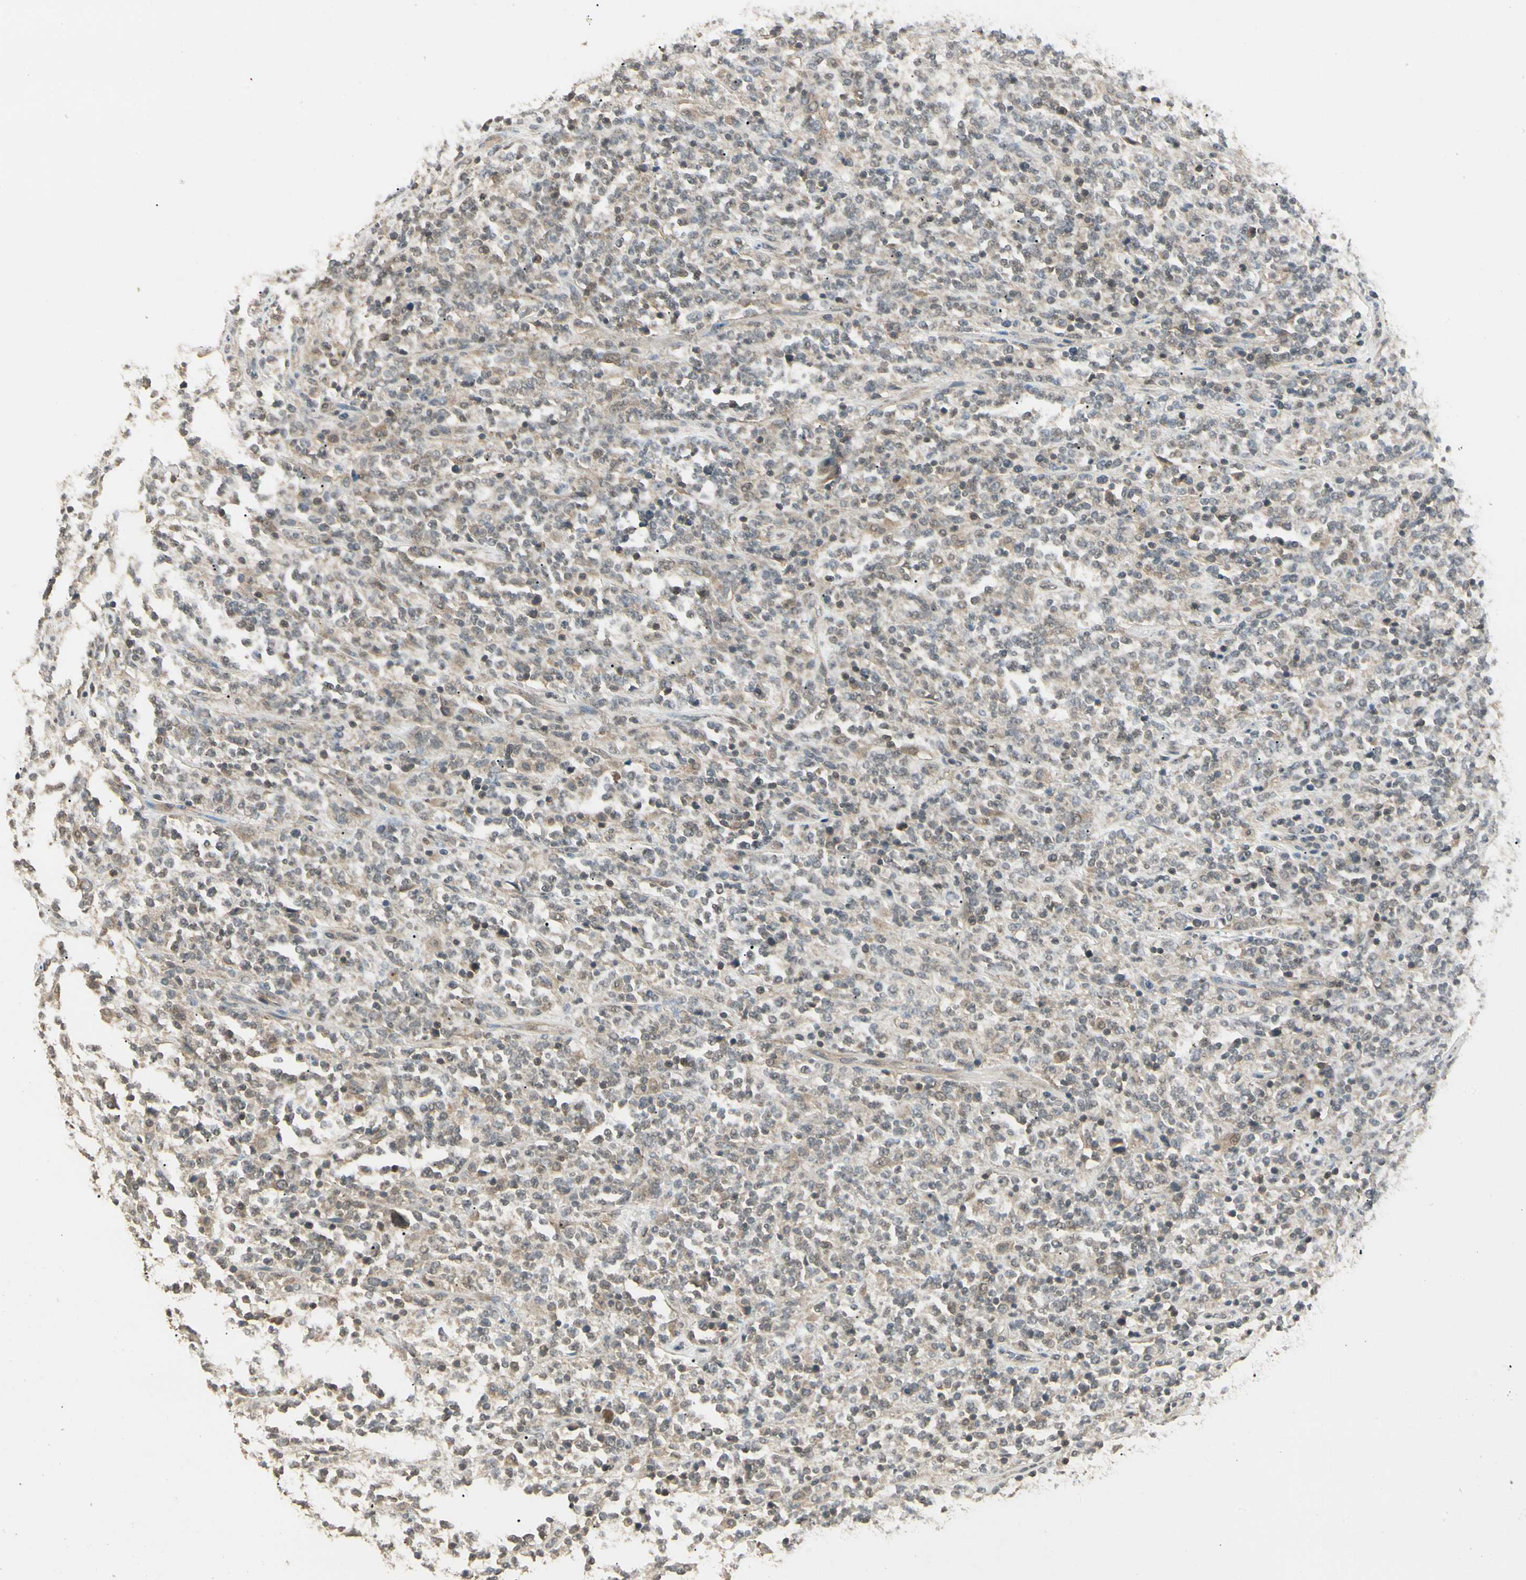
{"staining": {"intensity": "weak", "quantity": "25%-75%", "location": "cytoplasmic/membranous"}, "tissue": "lymphoma", "cell_type": "Tumor cells", "image_type": "cancer", "snomed": [{"axis": "morphology", "description": "Malignant lymphoma, non-Hodgkin's type, High grade"}, {"axis": "topography", "description": "Soft tissue"}], "caption": "Lymphoma stained for a protein reveals weak cytoplasmic/membranous positivity in tumor cells.", "gene": "SGCA", "patient": {"sex": "male", "age": 18}}